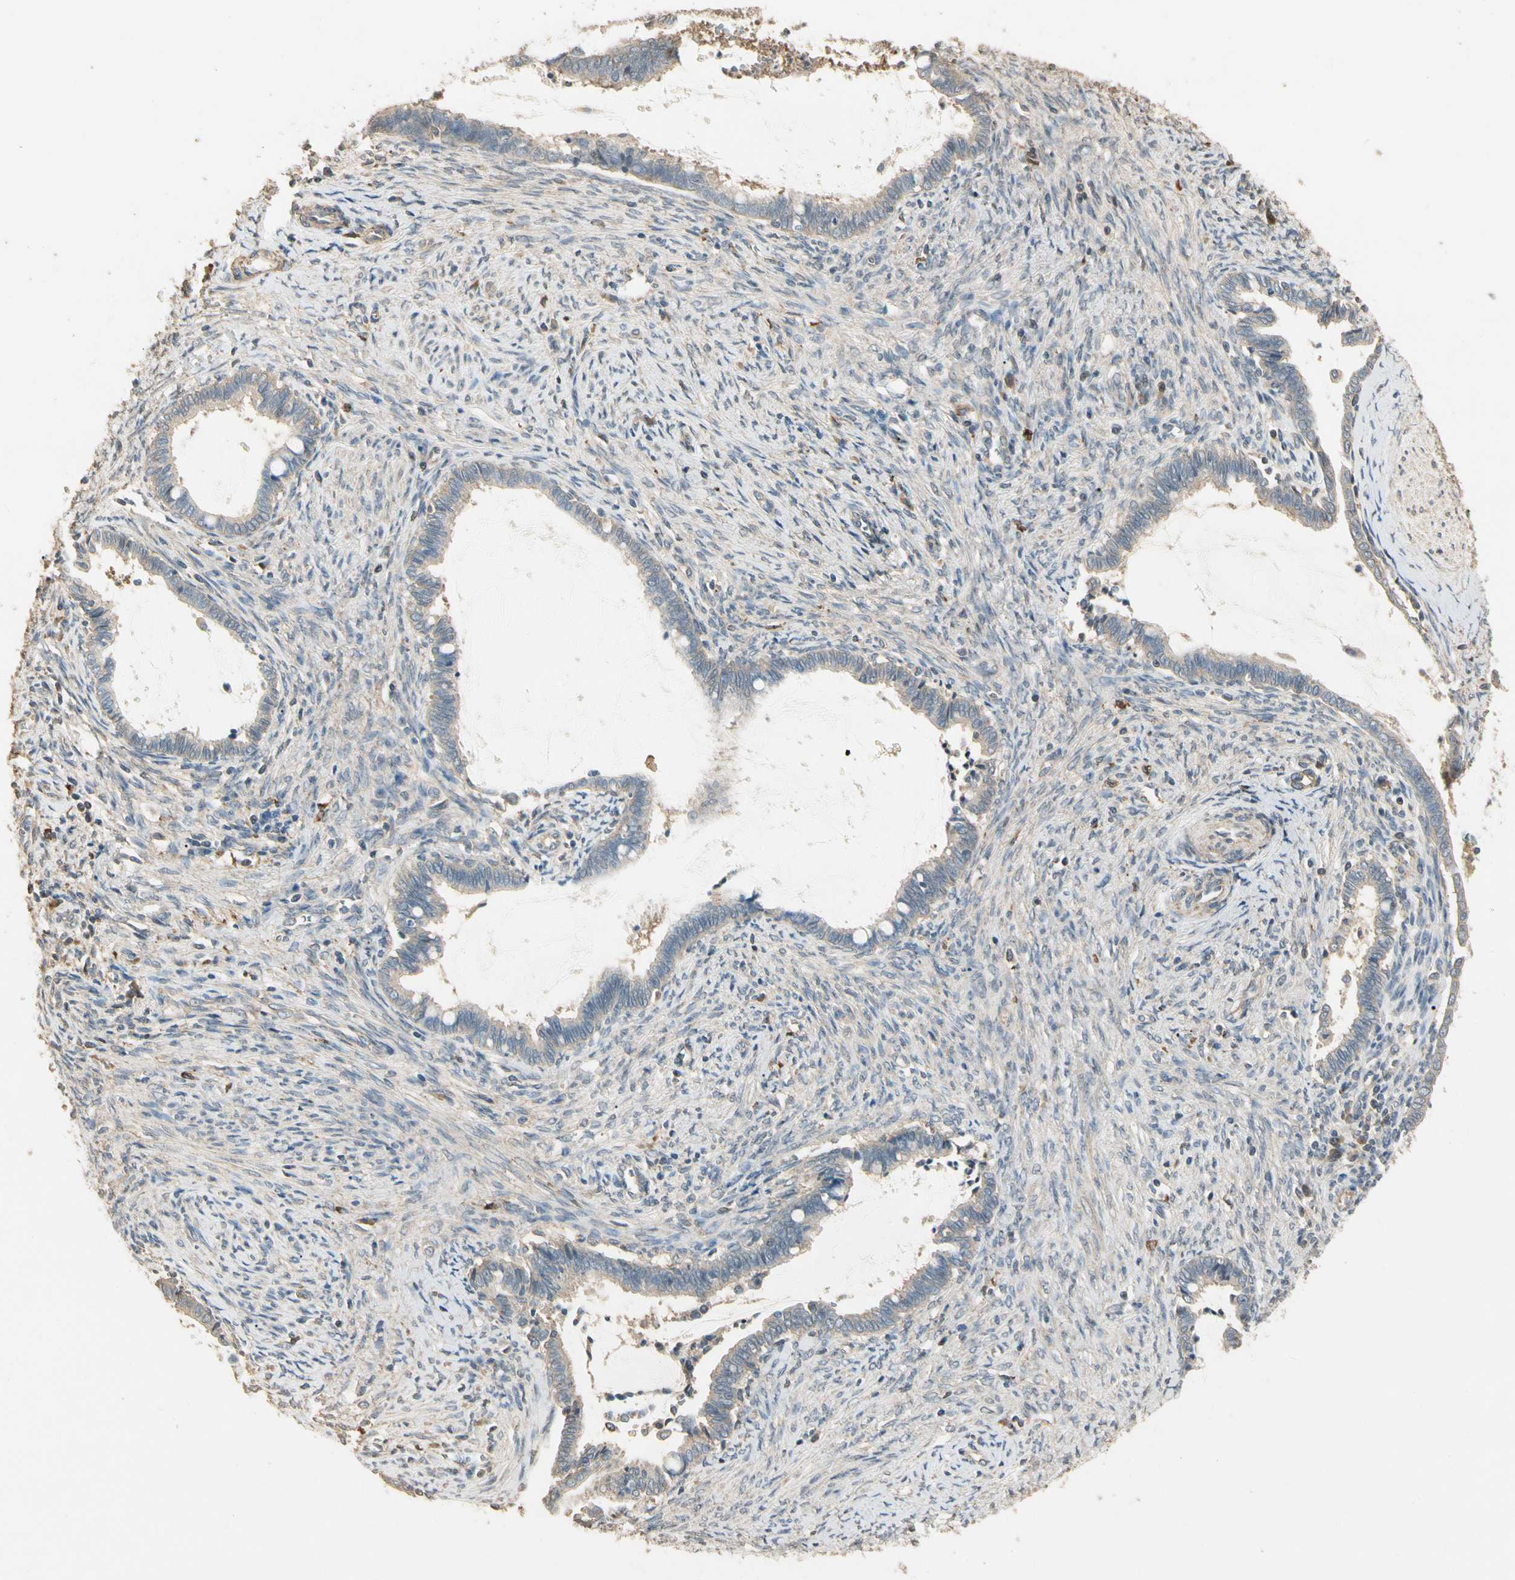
{"staining": {"intensity": "weak", "quantity": "25%-75%", "location": "cytoplasmic/membranous"}, "tissue": "cervical cancer", "cell_type": "Tumor cells", "image_type": "cancer", "snomed": [{"axis": "morphology", "description": "Adenocarcinoma, NOS"}, {"axis": "topography", "description": "Cervix"}], "caption": "A photomicrograph showing weak cytoplasmic/membranous positivity in approximately 25%-75% of tumor cells in cervical cancer (adenocarcinoma), as visualized by brown immunohistochemical staining.", "gene": "CDH6", "patient": {"sex": "female", "age": 44}}